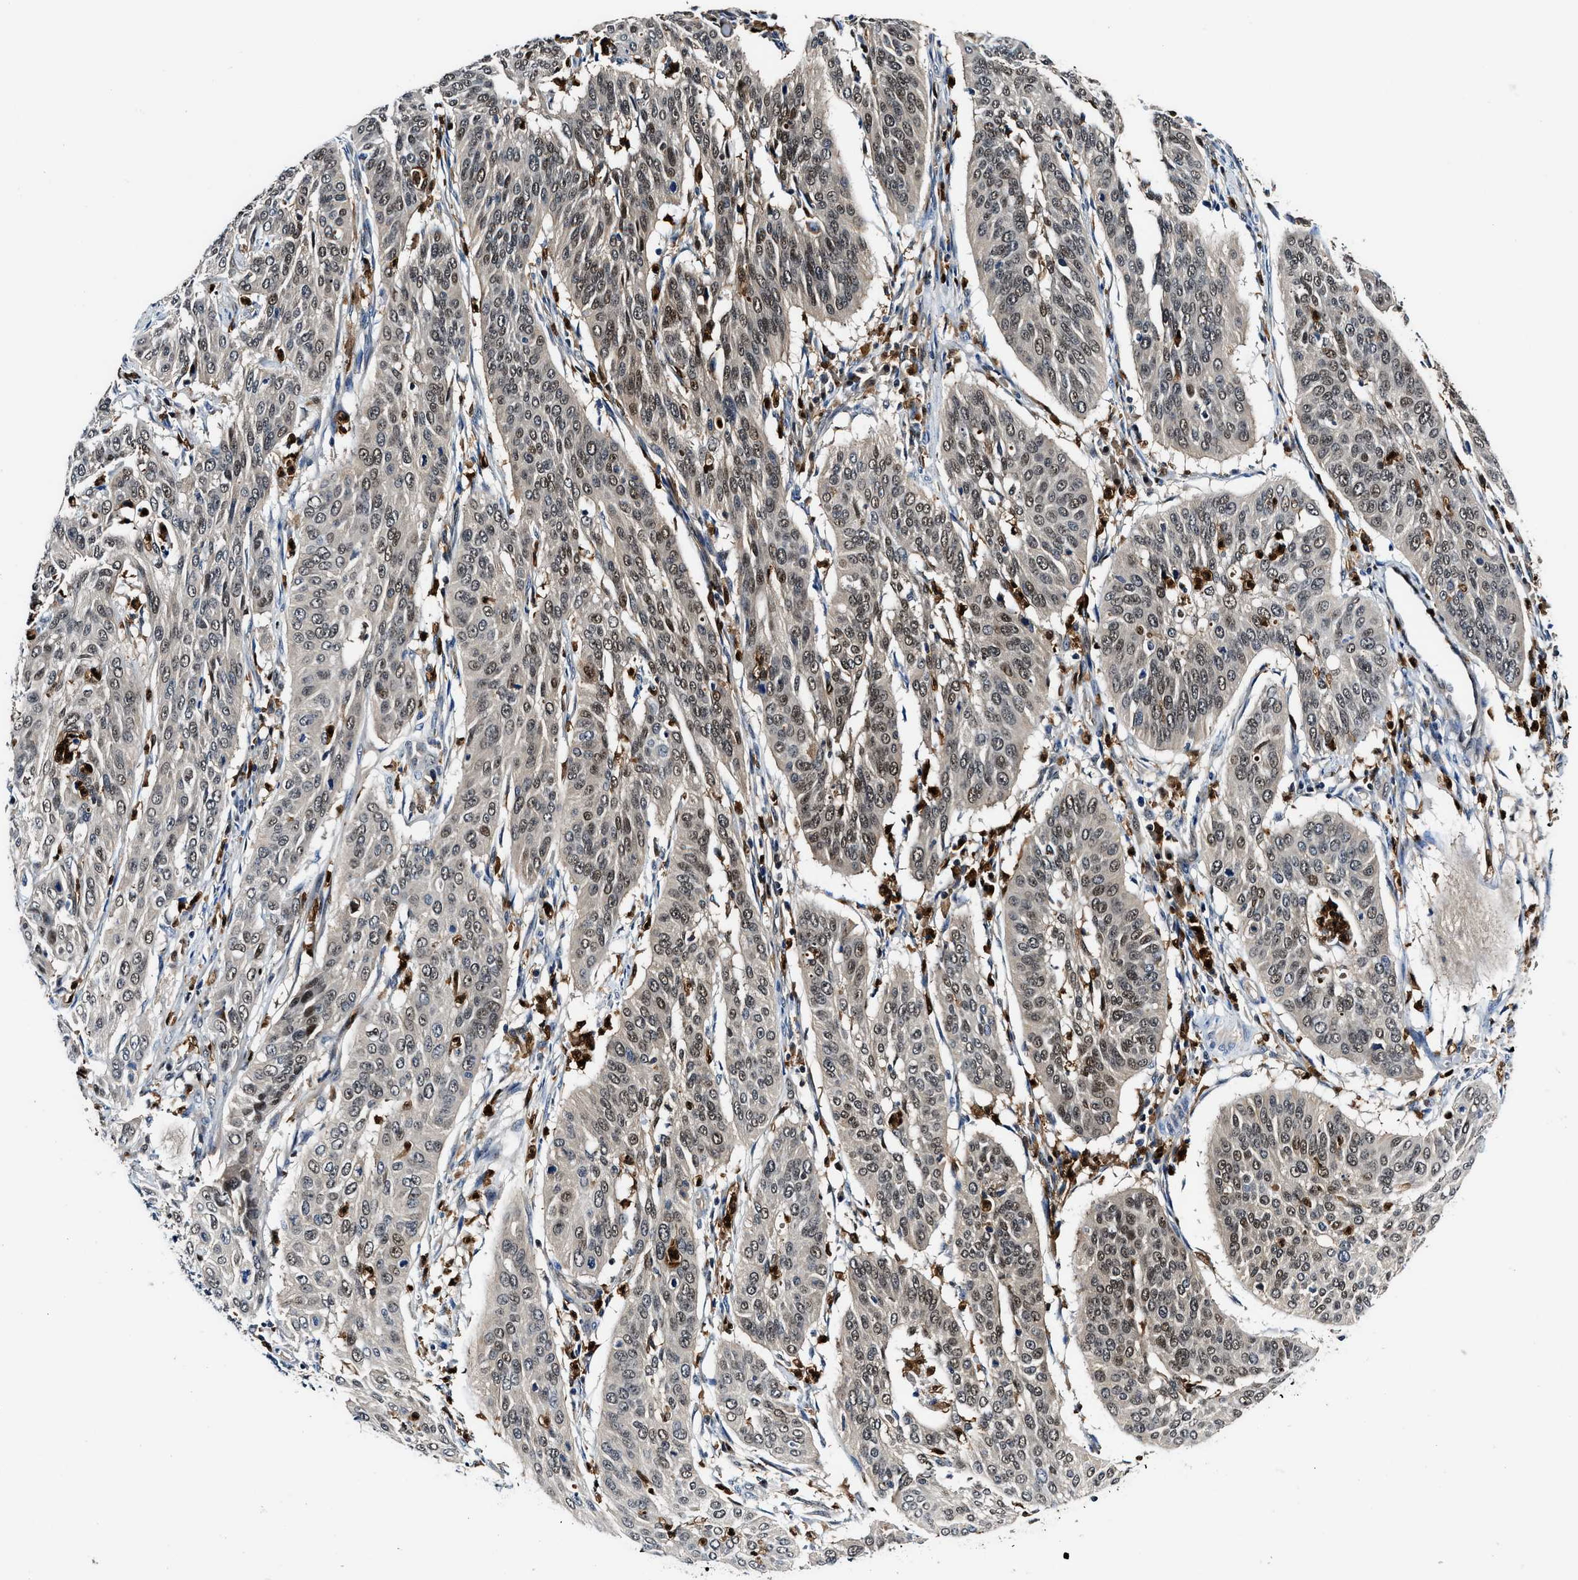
{"staining": {"intensity": "moderate", "quantity": ">75%", "location": "cytoplasmic/membranous,nuclear"}, "tissue": "cervical cancer", "cell_type": "Tumor cells", "image_type": "cancer", "snomed": [{"axis": "morphology", "description": "Normal tissue, NOS"}, {"axis": "morphology", "description": "Squamous cell carcinoma, NOS"}, {"axis": "topography", "description": "Cervix"}], "caption": "Human cervical cancer (squamous cell carcinoma) stained with a brown dye reveals moderate cytoplasmic/membranous and nuclear positive positivity in approximately >75% of tumor cells.", "gene": "LTA4H", "patient": {"sex": "female", "age": 39}}